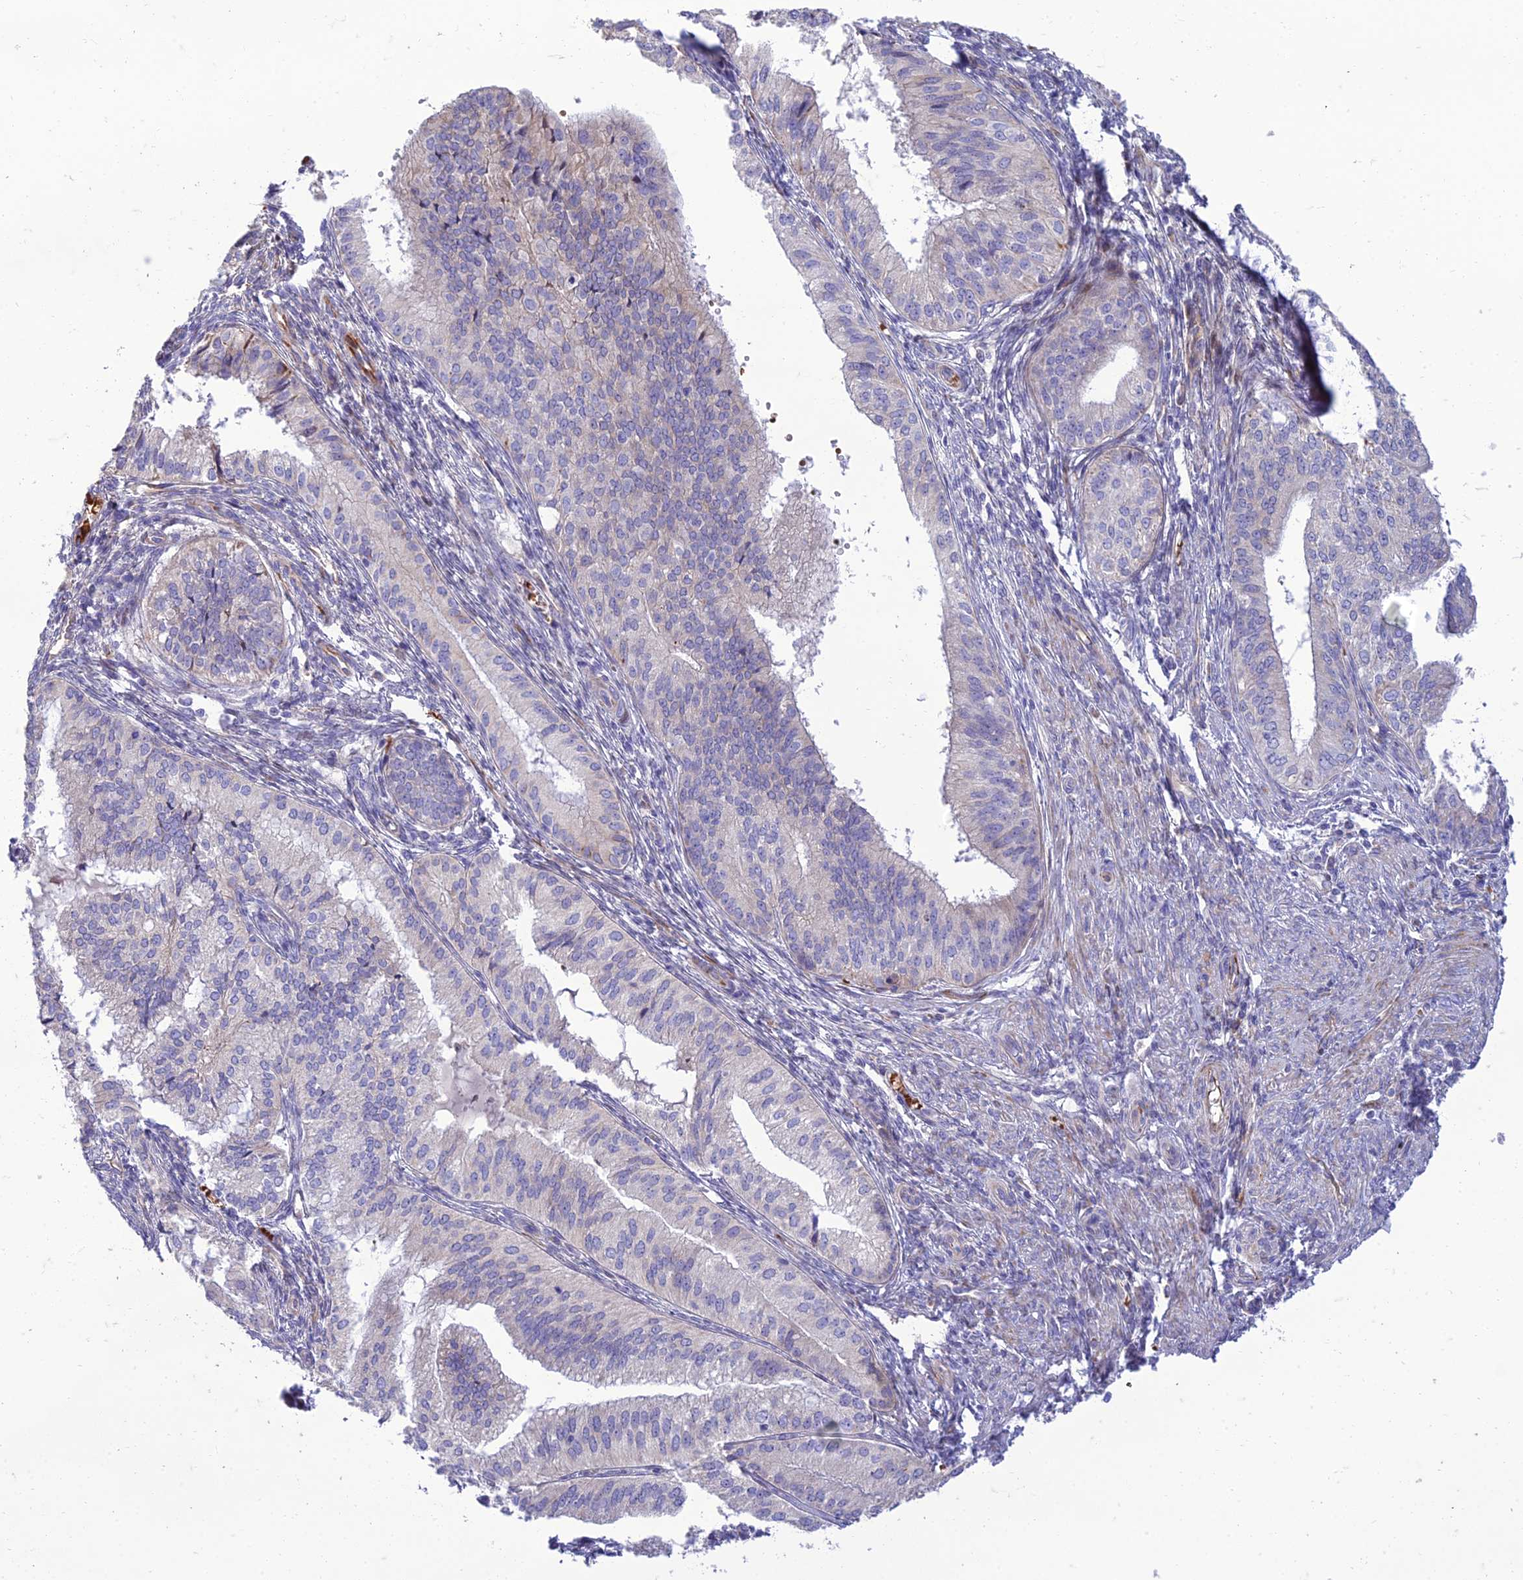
{"staining": {"intensity": "weak", "quantity": "<25%", "location": "cytoplasmic/membranous"}, "tissue": "endometrial cancer", "cell_type": "Tumor cells", "image_type": "cancer", "snomed": [{"axis": "morphology", "description": "Adenocarcinoma, NOS"}, {"axis": "topography", "description": "Endometrium"}], "caption": "High power microscopy photomicrograph of an immunohistochemistry photomicrograph of endometrial adenocarcinoma, revealing no significant expression in tumor cells.", "gene": "SEL1L3", "patient": {"sex": "female", "age": 50}}